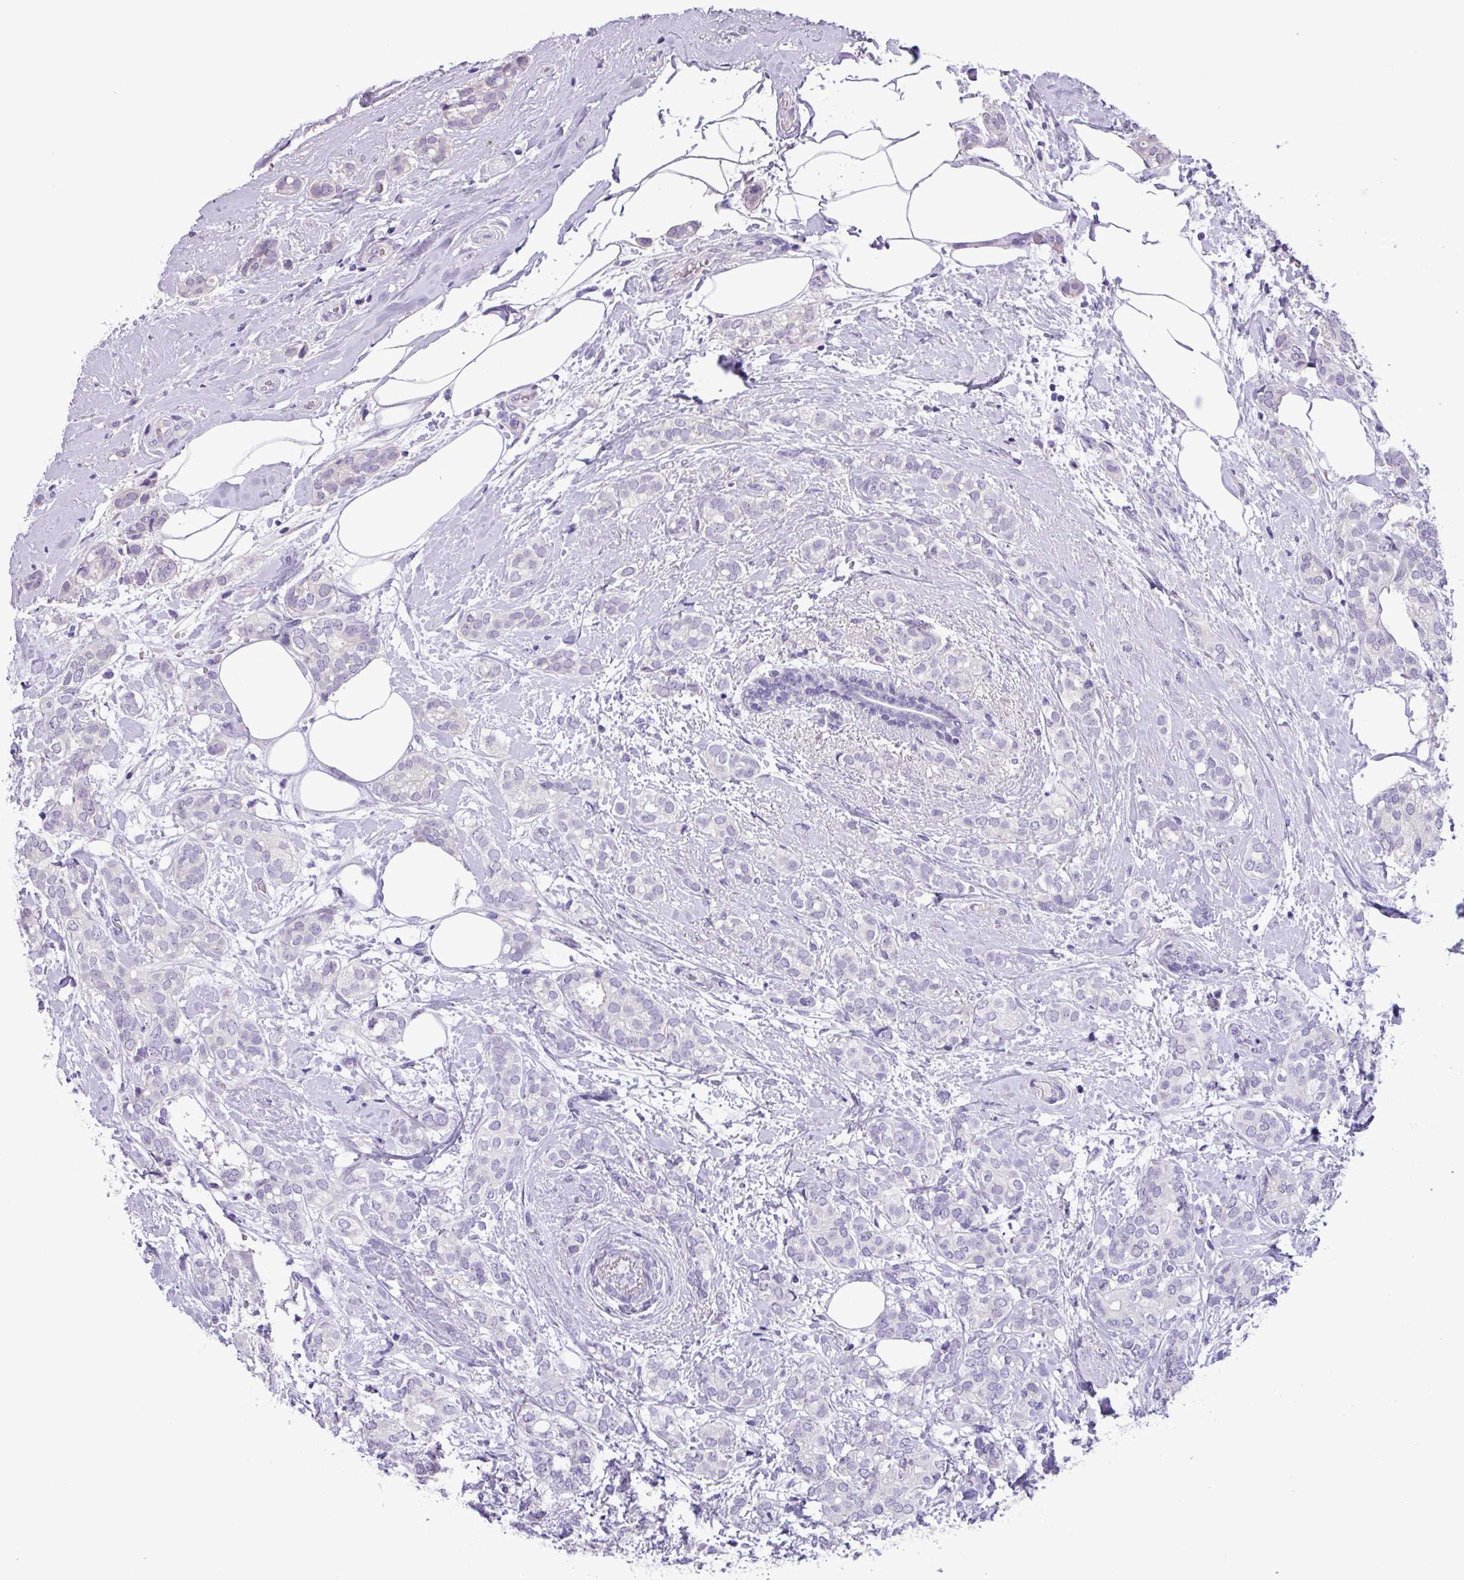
{"staining": {"intensity": "negative", "quantity": "none", "location": "none"}, "tissue": "breast cancer", "cell_type": "Tumor cells", "image_type": "cancer", "snomed": [{"axis": "morphology", "description": "Duct carcinoma"}, {"axis": "topography", "description": "Breast"}], "caption": "High power microscopy histopathology image of an immunohistochemistry (IHC) photomicrograph of infiltrating ductal carcinoma (breast), revealing no significant positivity in tumor cells.", "gene": "CYSTM1", "patient": {"sex": "female", "age": 73}}